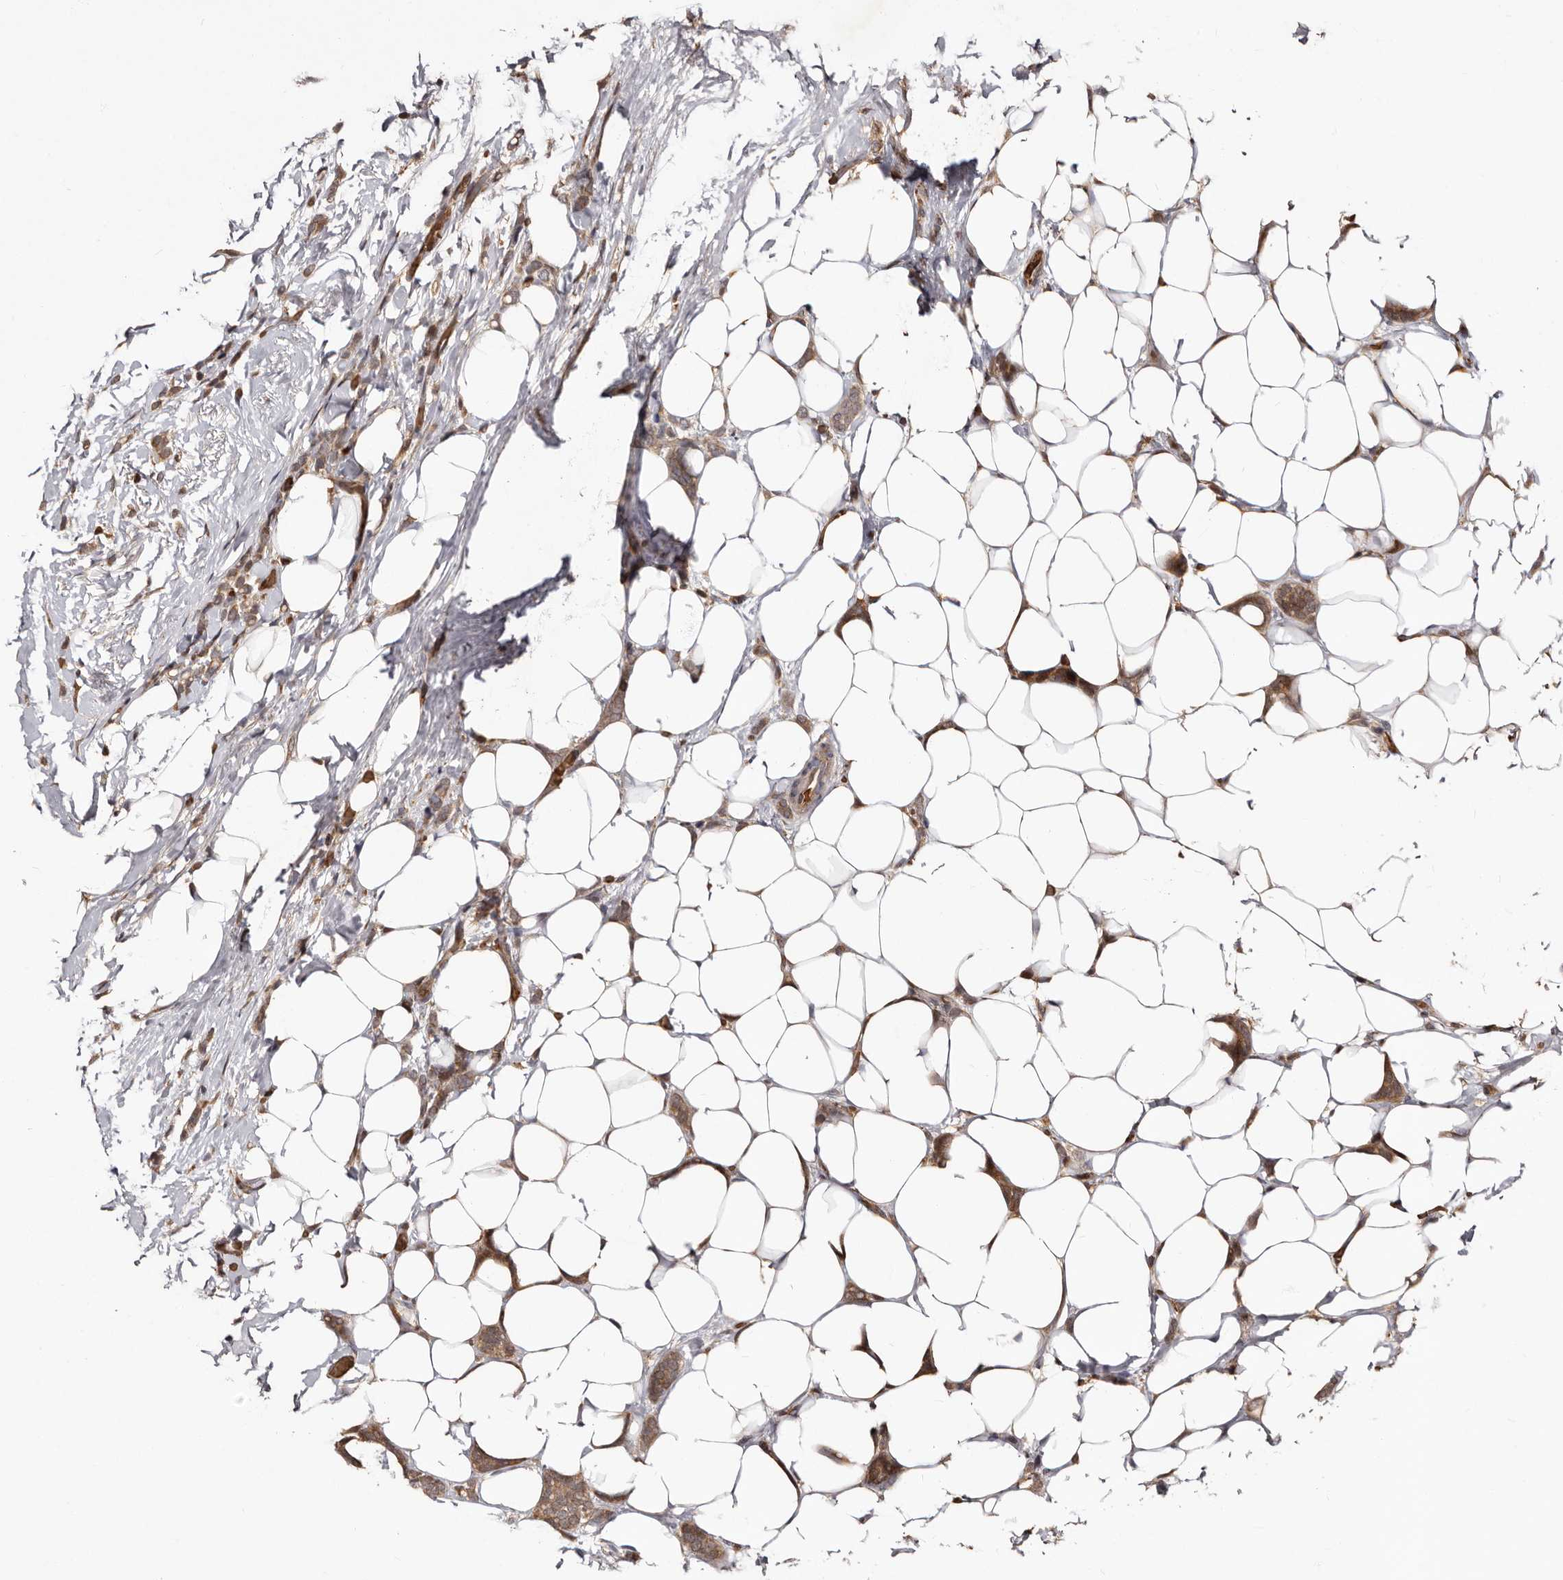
{"staining": {"intensity": "moderate", "quantity": ">75%", "location": "cytoplasmic/membranous"}, "tissue": "breast cancer", "cell_type": "Tumor cells", "image_type": "cancer", "snomed": [{"axis": "morphology", "description": "Lobular carcinoma"}, {"axis": "topography", "description": "Breast"}], "caption": "Breast cancer was stained to show a protein in brown. There is medium levels of moderate cytoplasmic/membranous staining in about >75% of tumor cells.", "gene": "BAX", "patient": {"sex": "female", "age": 50}}